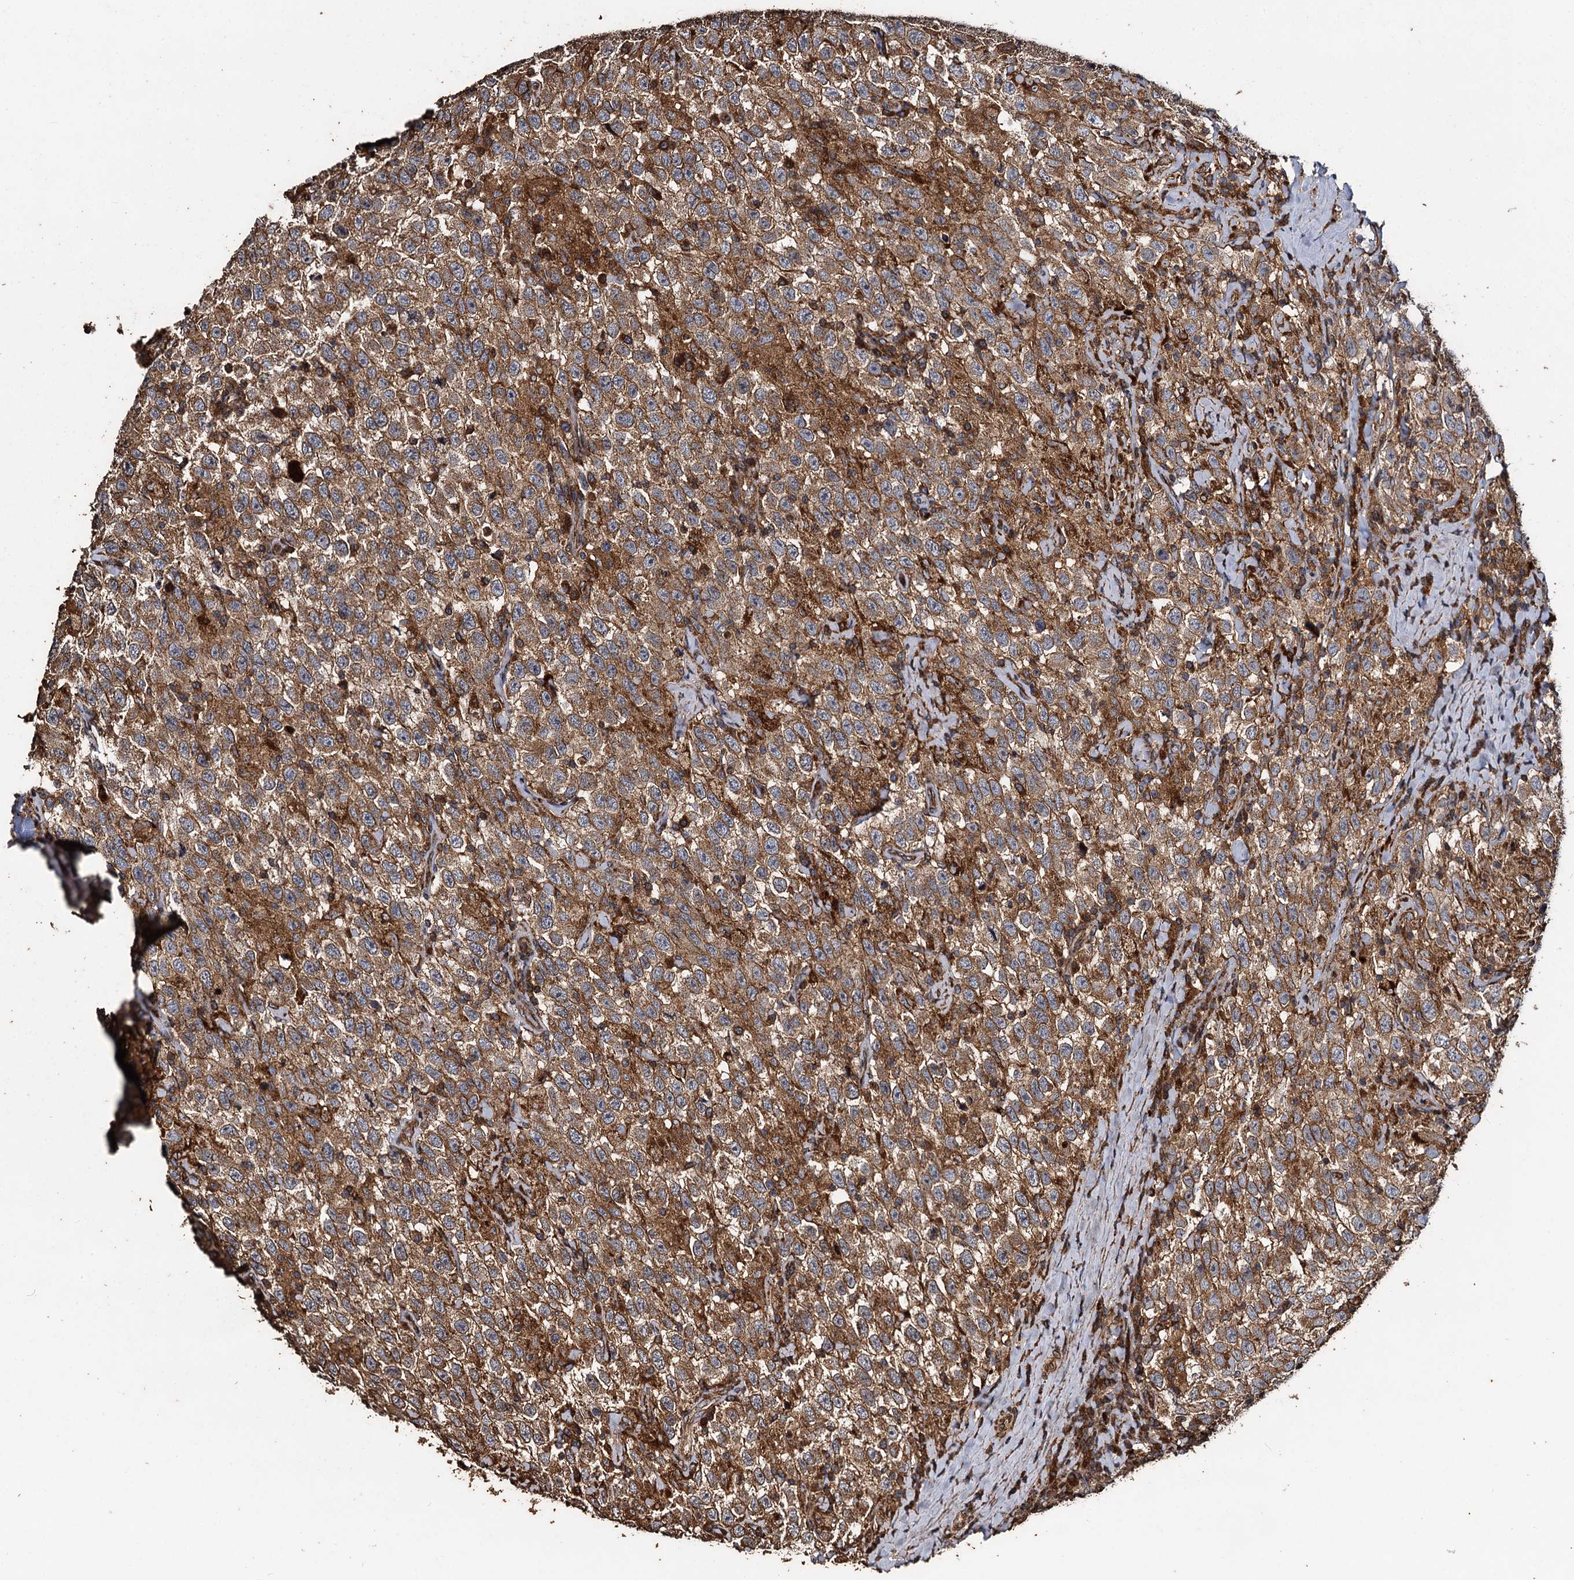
{"staining": {"intensity": "moderate", "quantity": ">75%", "location": "cytoplasmic/membranous"}, "tissue": "testis cancer", "cell_type": "Tumor cells", "image_type": "cancer", "snomed": [{"axis": "morphology", "description": "Seminoma, NOS"}, {"axis": "topography", "description": "Testis"}], "caption": "DAB immunohistochemical staining of testis cancer (seminoma) reveals moderate cytoplasmic/membranous protein staining in approximately >75% of tumor cells.", "gene": "NOTCH2NLA", "patient": {"sex": "male", "age": 41}}